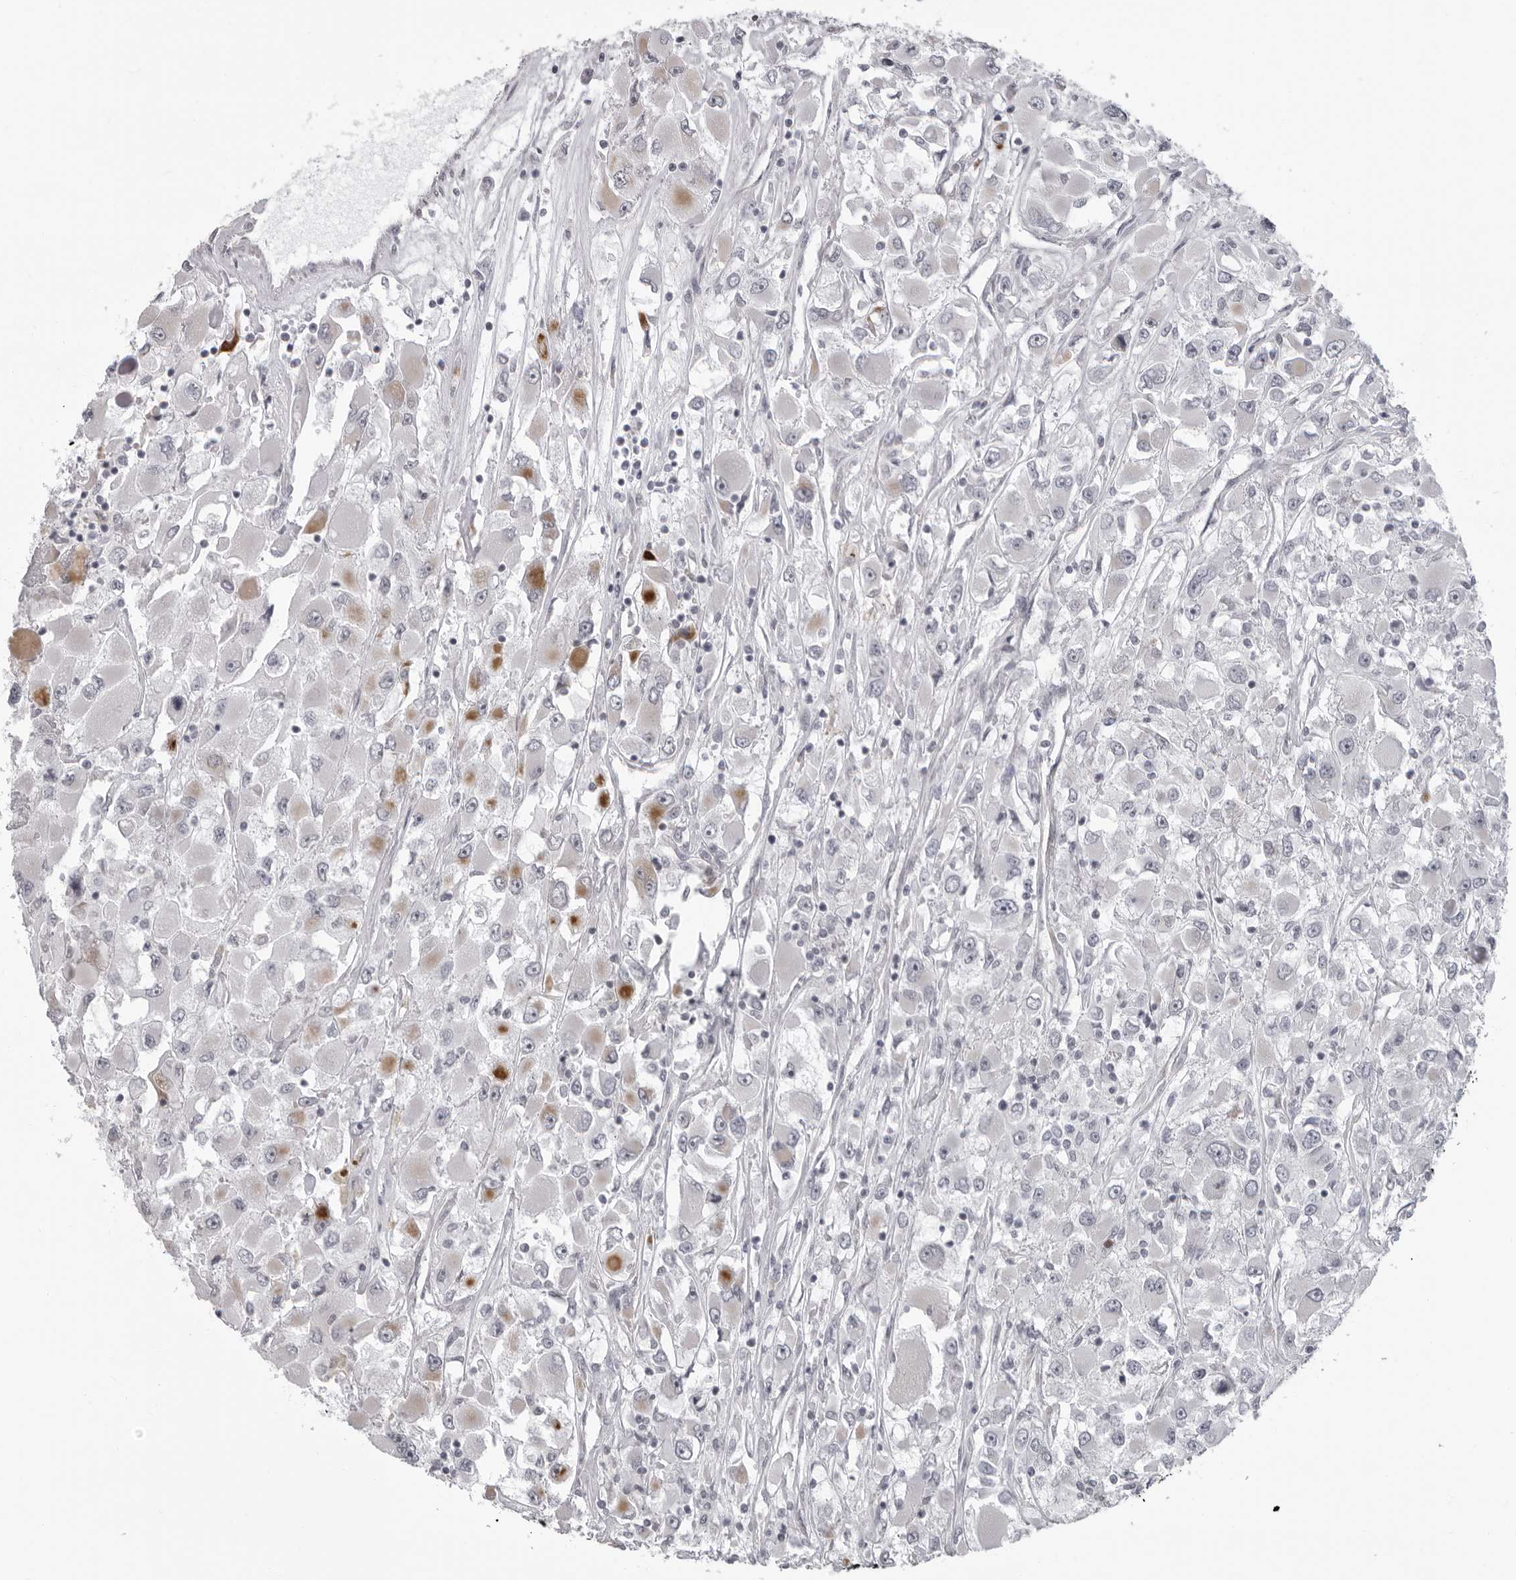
{"staining": {"intensity": "moderate", "quantity": "<25%", "location": "cytoplasmic/membranous"}, "tissue": "renal cancer", "cell_type": "Tumor cells", "image_type": "cancer", "snomed": [{"axis": "morphology", "description": "Adenocarcinoma, NOS"}, {"axis": "topography", "description": "Kidney"}], "caption": "Renal cancer (adenocarcinoma) stained with a brown dye shows moderate cytoplasmic/membranous positive staining in about <25% of tumor cells.", "gene": "RTCA", "patient": {"sex": "female", "age": 52}}